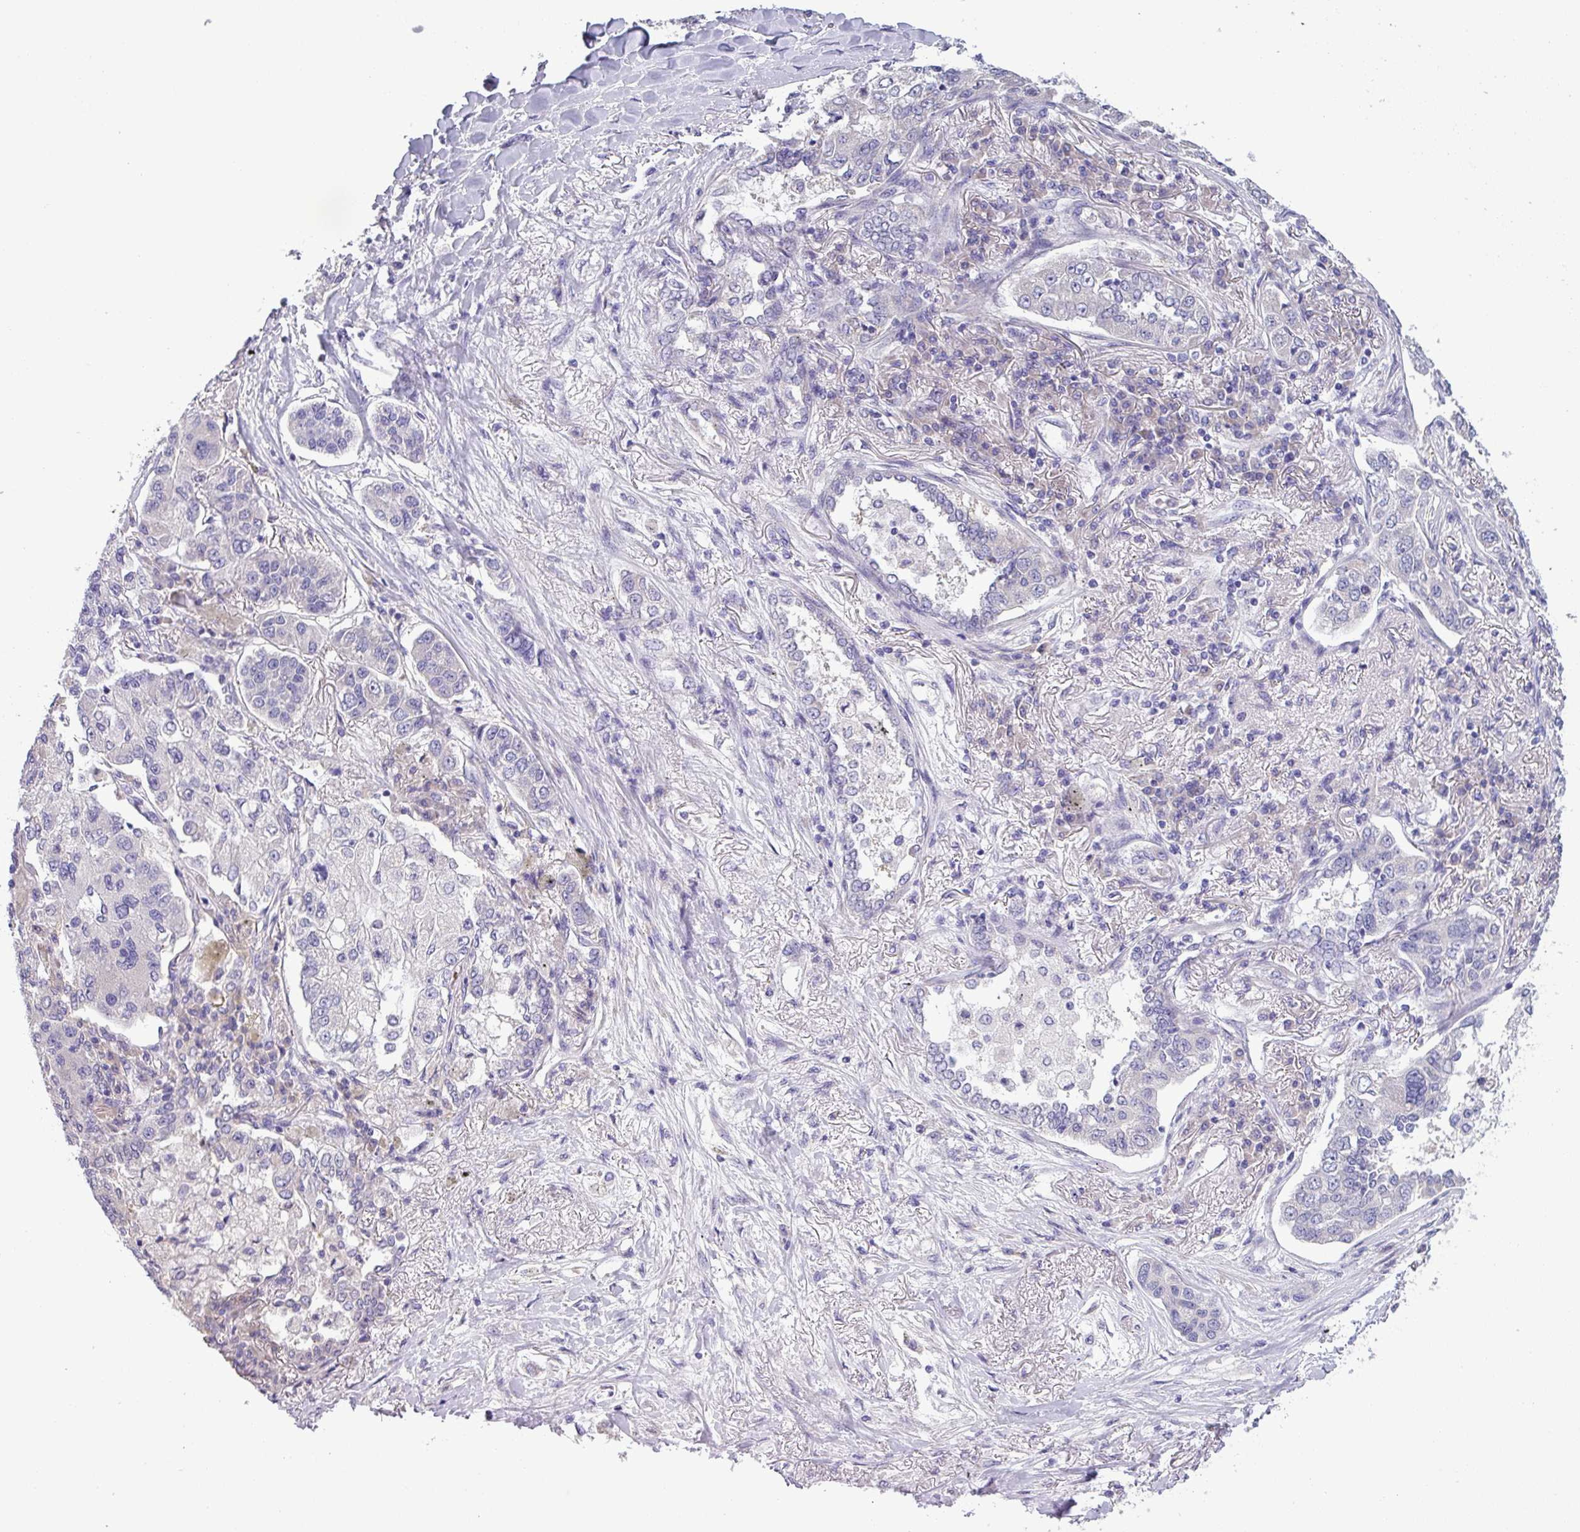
{"staining": {"intensity": "negative", "quantity": "none", "location": "none"}, "tissue": "lung cancer", "cell_type": "Tumor cells", "image_type": "cancer", "snomed": [{"axis": "morphology", "description": "Adenocarcinoma, NOS"}, {"axis": "topography", "description": "Lung"}], "caption": "High magnification brightfield microscopy of adenocarcinoma (lung) stained with DAB (brown) and counterstained with hematoxylin (blue): tumor cells show no significant positivity.", "gene": "C20orf27", "patient": {"sex": "male", "age": 49}}